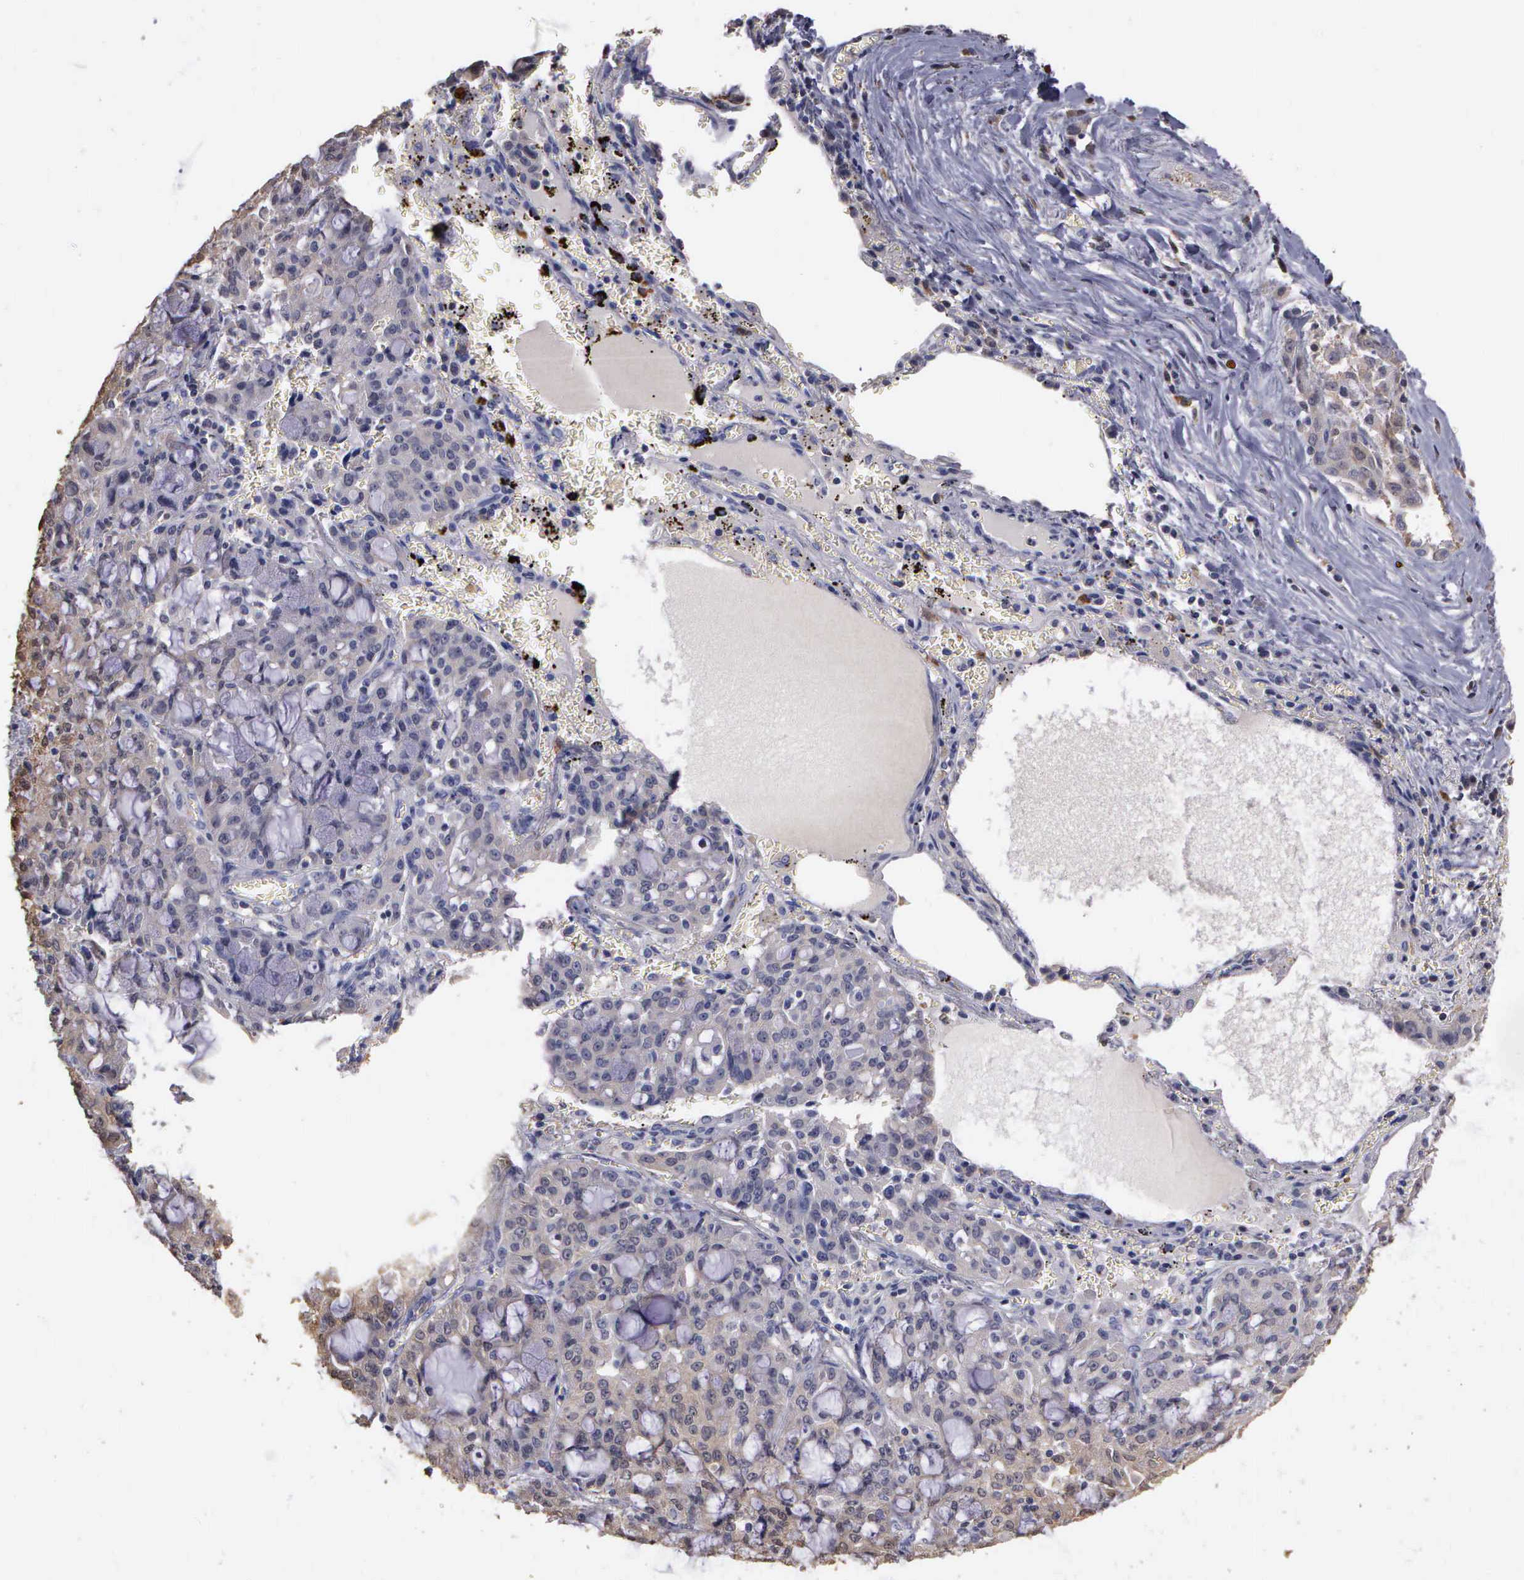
{"staining": {"intensity": "negative", "quantity": "none", "location": "none"}, "tissue": "lung cancer", "cell_type": "Tumor cells", "image_type": "cancer", "snomed": [{"axis": "morphology", "description": "Adenocarcinoma, NOS"}, {"axis": "topography", "description": "Lung"}], "caption": "Lung cancer was stained to show a protein in brown. There is no significant staining in tumor cells.", "gene": "ENO3", "patient": {"sex": "female", "age": 44}}